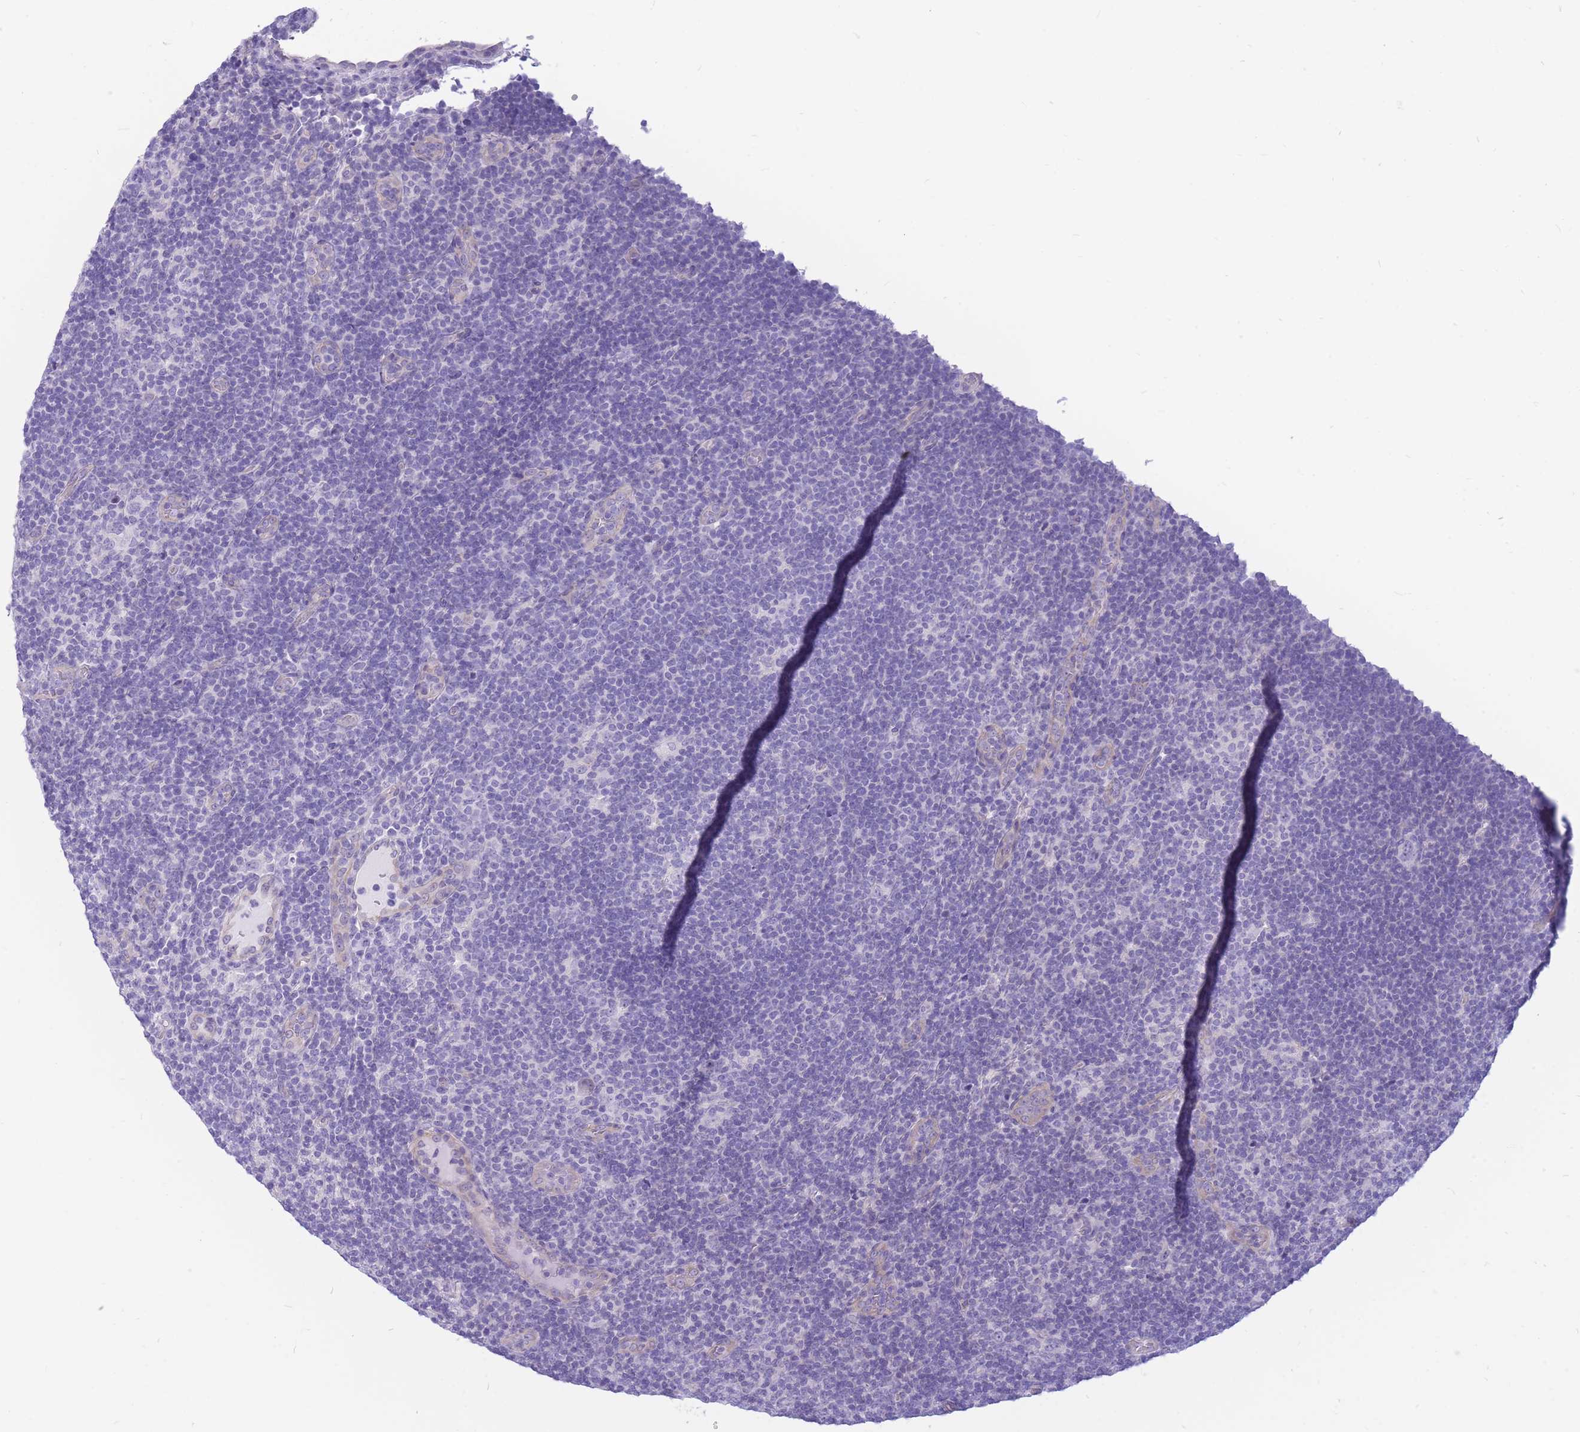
{"staining": {"intensity": "negative", "quantity": "none", "location": "none"}, "tissue": "lymphoma", "cell_type": "Tumor cells", "image_type": "cancer", "snomed": [{"axis": "morphology", "description": "Hodgkin's disease, NOS"}, {"axis": "topography", "description": "Lymph node"}], "caption": "Tumor cells are negative for brown protein staining in lymphoma.", "gene": "ZNF311", "patient": {"sex": "female", "age": 57}}